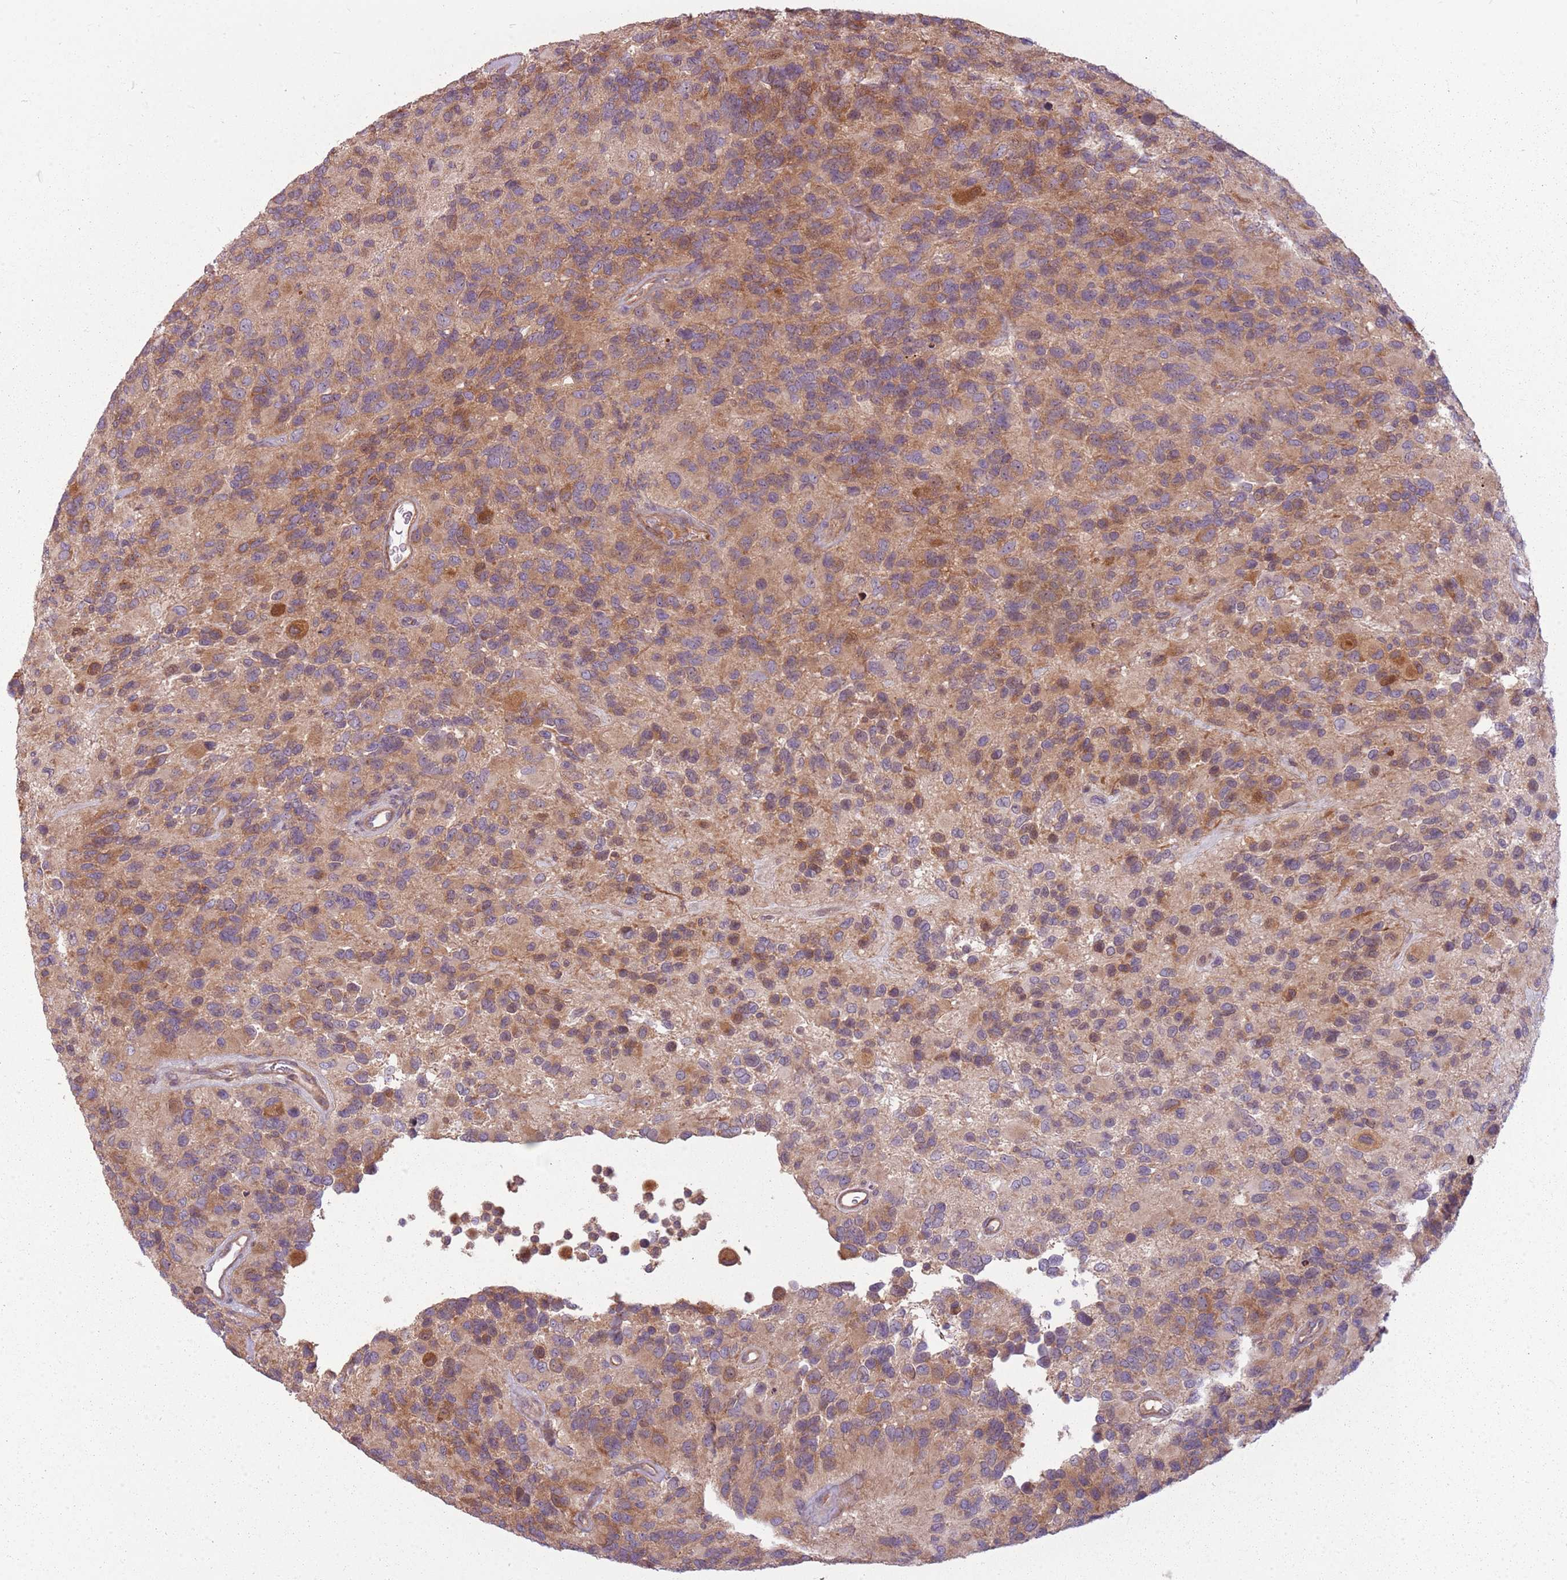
{"staining": {"intensity": "moderate", "quantity": ">75%", "location": "cytoplasmic/membranous"}, "tissue": "glioma", "cell_type": "Tumor cells", "image_type": "cancer", "snomed": [{"axis": "morphology", "description": "Glioma, malignant, High grade"}, {"axis": "topography", "description": "Brain"}], "caption": "Immunohistochemistry staining of glioma, which shows medium levels of moderate cytoplasmic/membranous expression in about >75% of tumor cells indicating moderate cytoplasmic/membranous protein positivity. The staining was performed using DAB (3,3'-diaminobenzidine) (brown) for protein detection and nuclei were counterstained in hematoxylin (blue).", "gene": "RPL21", "patient": {"sex": "male", "age": 77}}